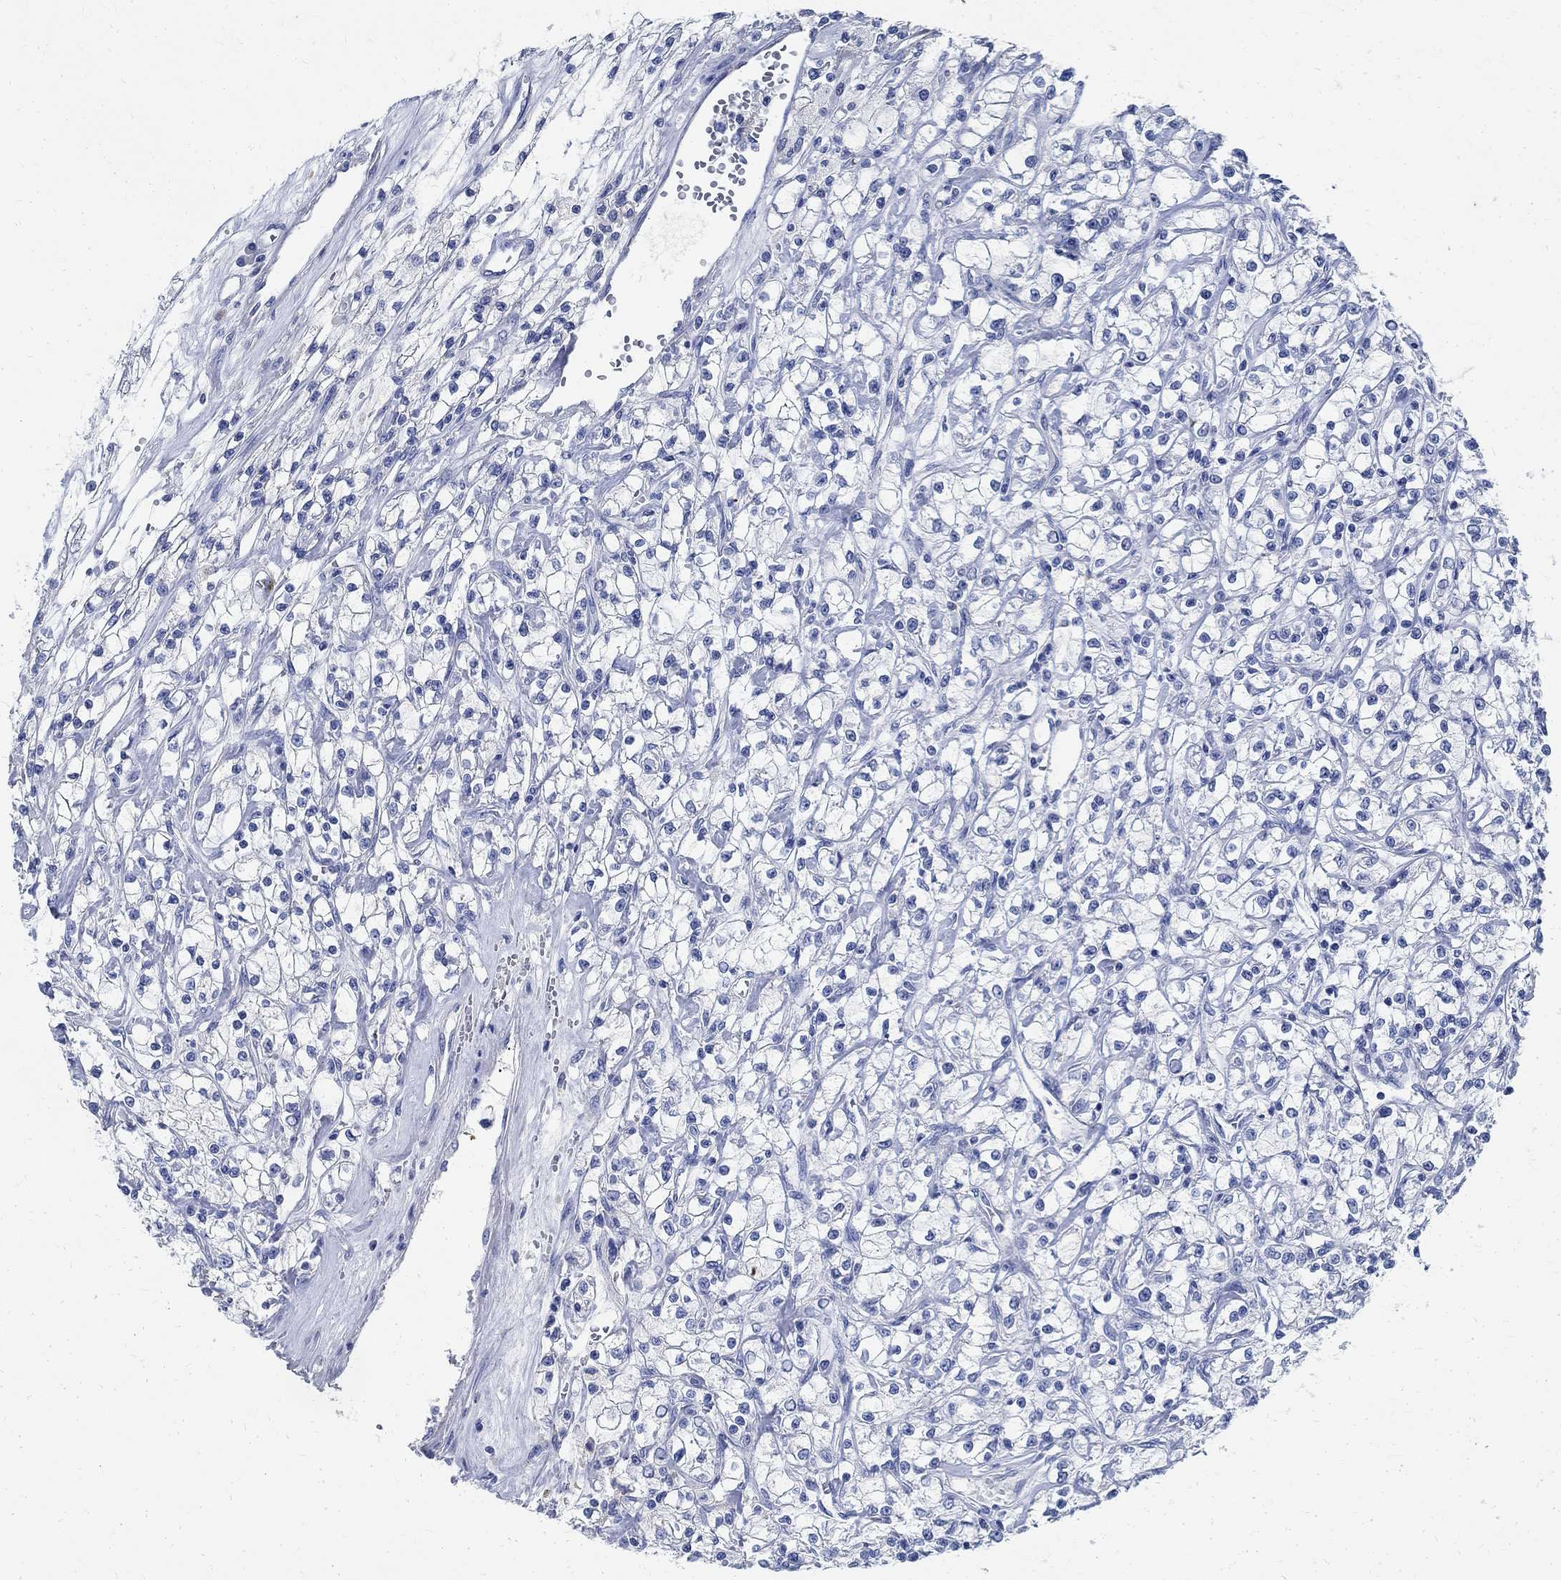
{"staining": {"intensity": "negative", "quantity": "none", "location": "none"}, "tissue": "renal cancer", "cell_type": "Tumor cells", "image_type": "cancer", "snomed": [{"axis": "morphology", "description": "Adenocarcinoma, NOS"}, {"axis": "topography", "description": "Kidney"}], "caption": "The immunohistochemistry photomicrograph has no significant staining in tumor cells of adenocarcinoma (renal) tissue.", "gene": "PRX", "patient": {"sex": "female", "age": 59}}